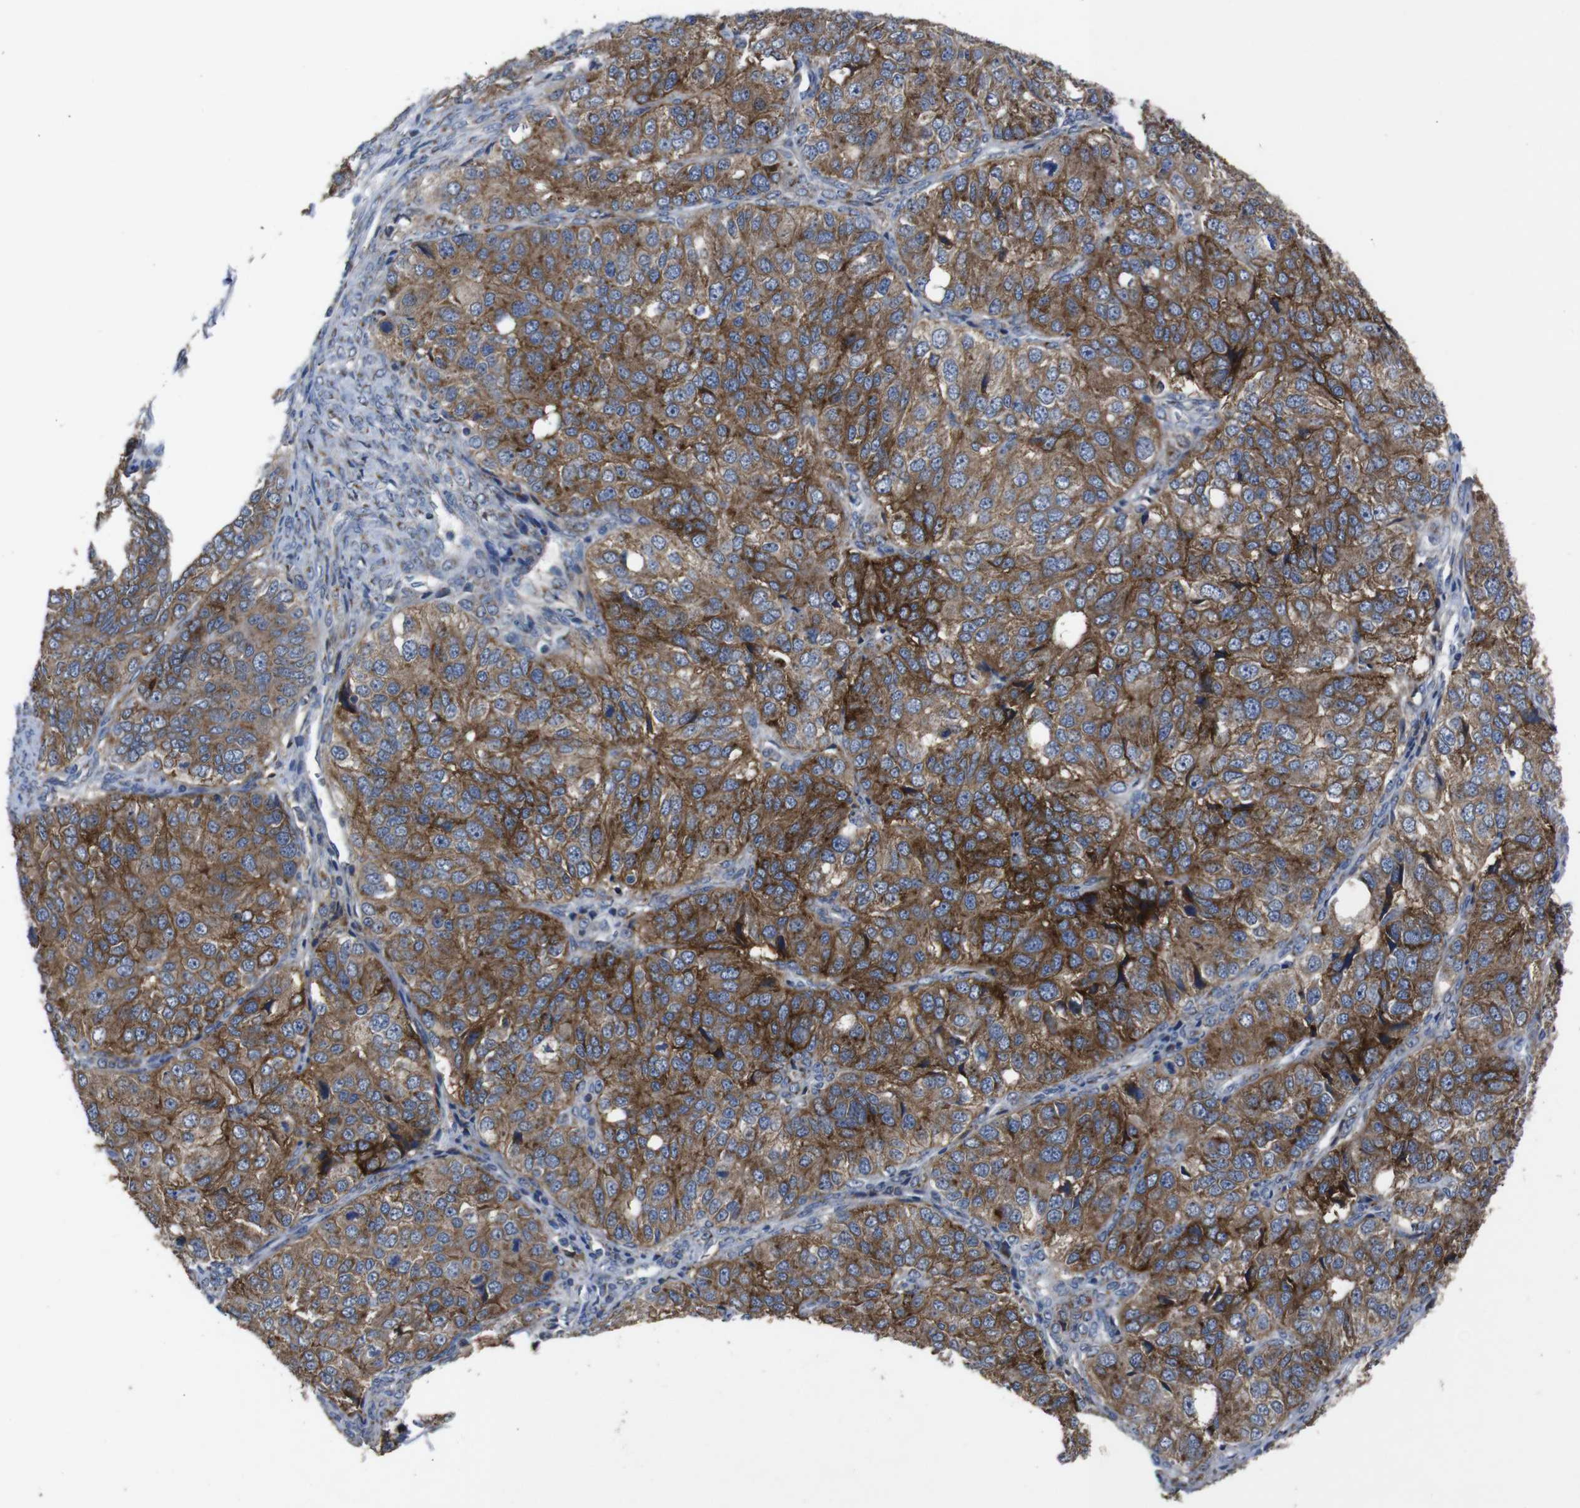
{"staining": {"intensity": "moderate", "quantity": ">75%", "location": "cytoplasmic/membranous"}, "tissue": "ovarian cancer", "cell_type": "Tumor cells", "image_type": "cancer", "snomed": [{"axis": "morphology", "description": "Carcinoma, endometroid"}, {"axis": "topography", "description": "Ovary"}], "caption": "A brown stain labels moderate cytoplasmic/membranous positivity of a protein in endometroid carcinoma (ovarian) tumor cells. (Brightfield microscopy of DAB IHC at high magnification).", "gene": "CHST10", "patient": {"sex": "female", "age": 51}}